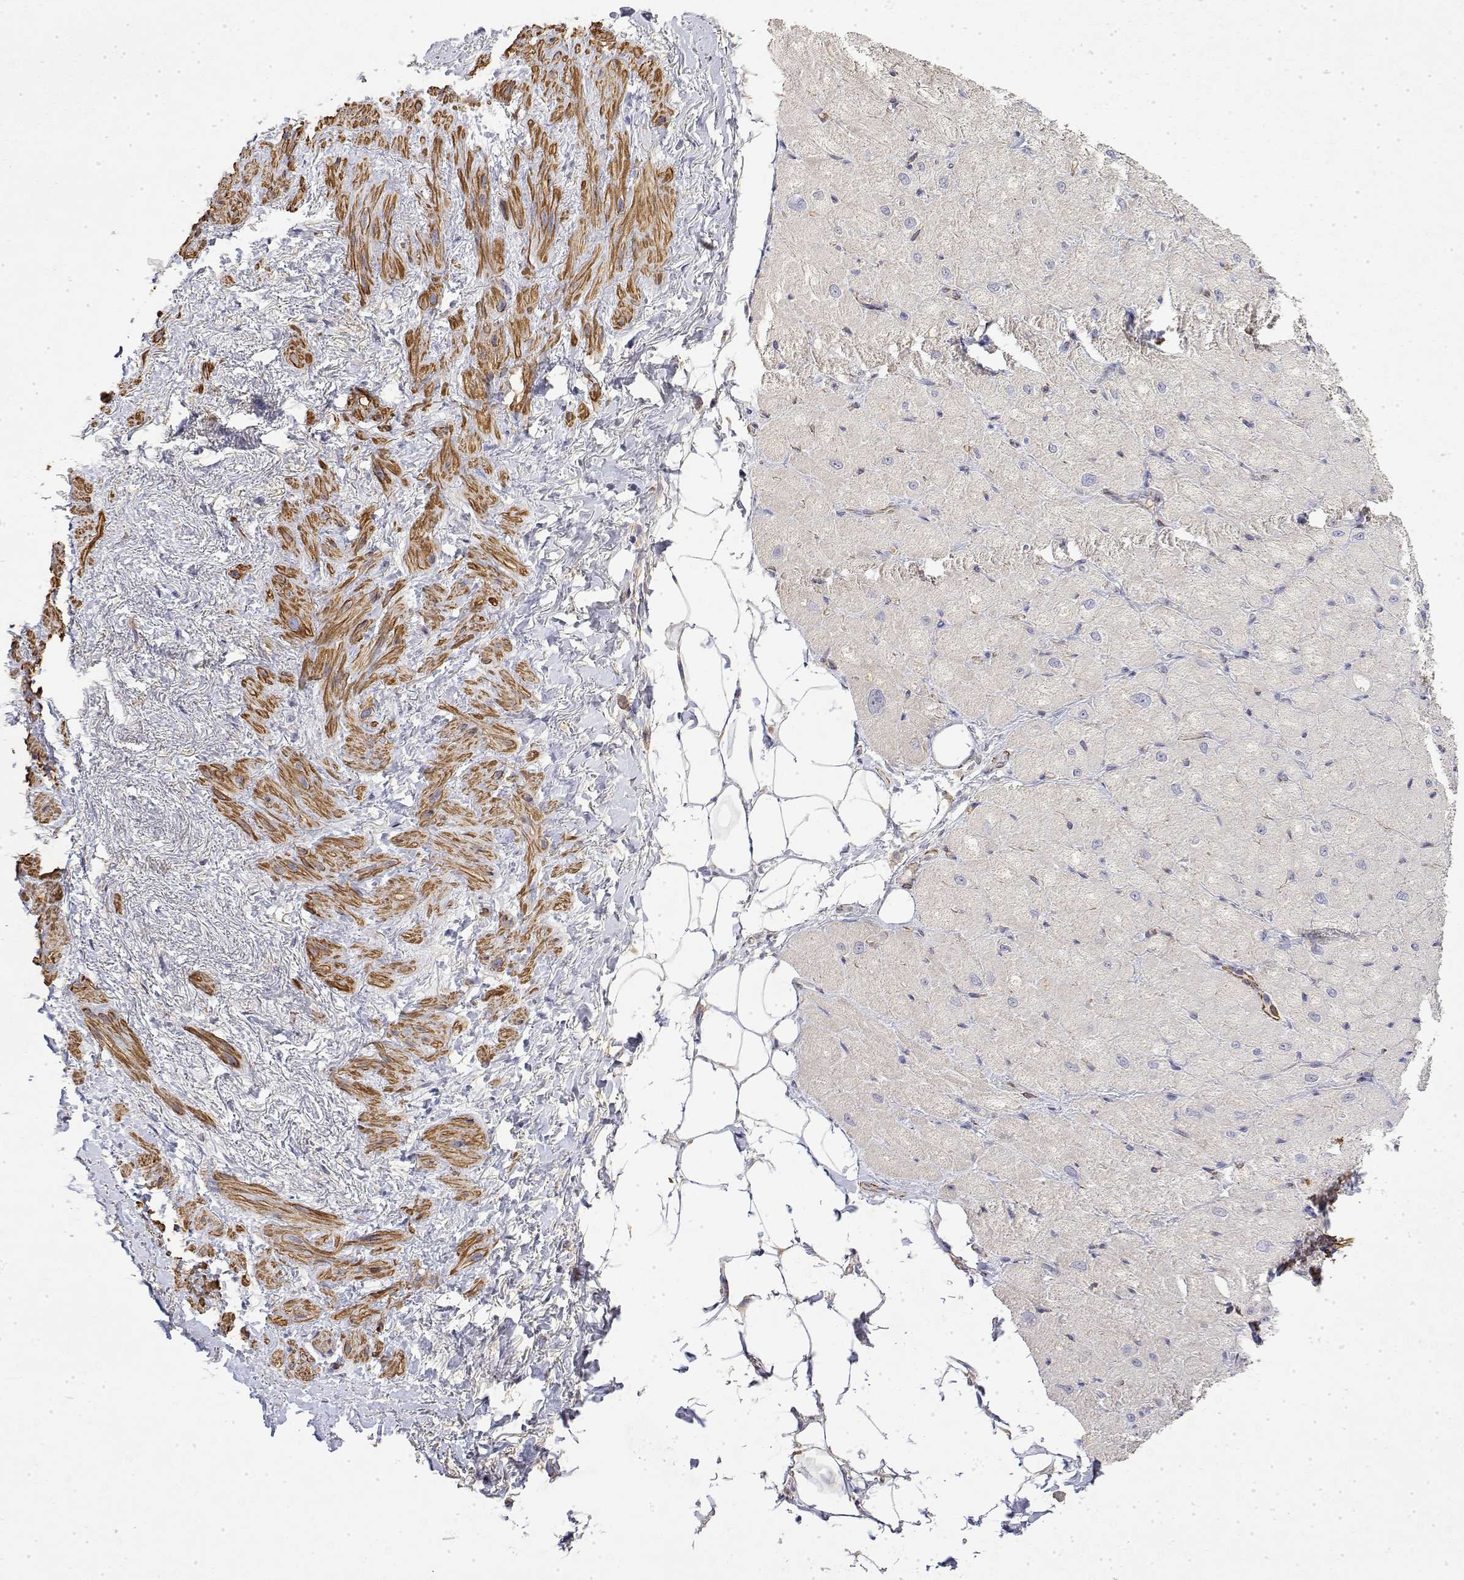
{"staining": {"intensity": "negative", "quantity": "none", "location": "none"}, "tissue": "heart muscle", "cell_type": "Cardiomyocytes", "image_type": "normal", "snomed": [{"axis": "morphology", "description": "Normal tissue, NOS"}, {"axis": "topography", "description": "Heart"}], "caption": "The immunohistochemistry micrograph has no significant staining in cardiomyocytes of heart muscle. Nuclei are stained in blue.", "gene": "SOWAHD", "patient": {"sex": "male", "age": 62}}